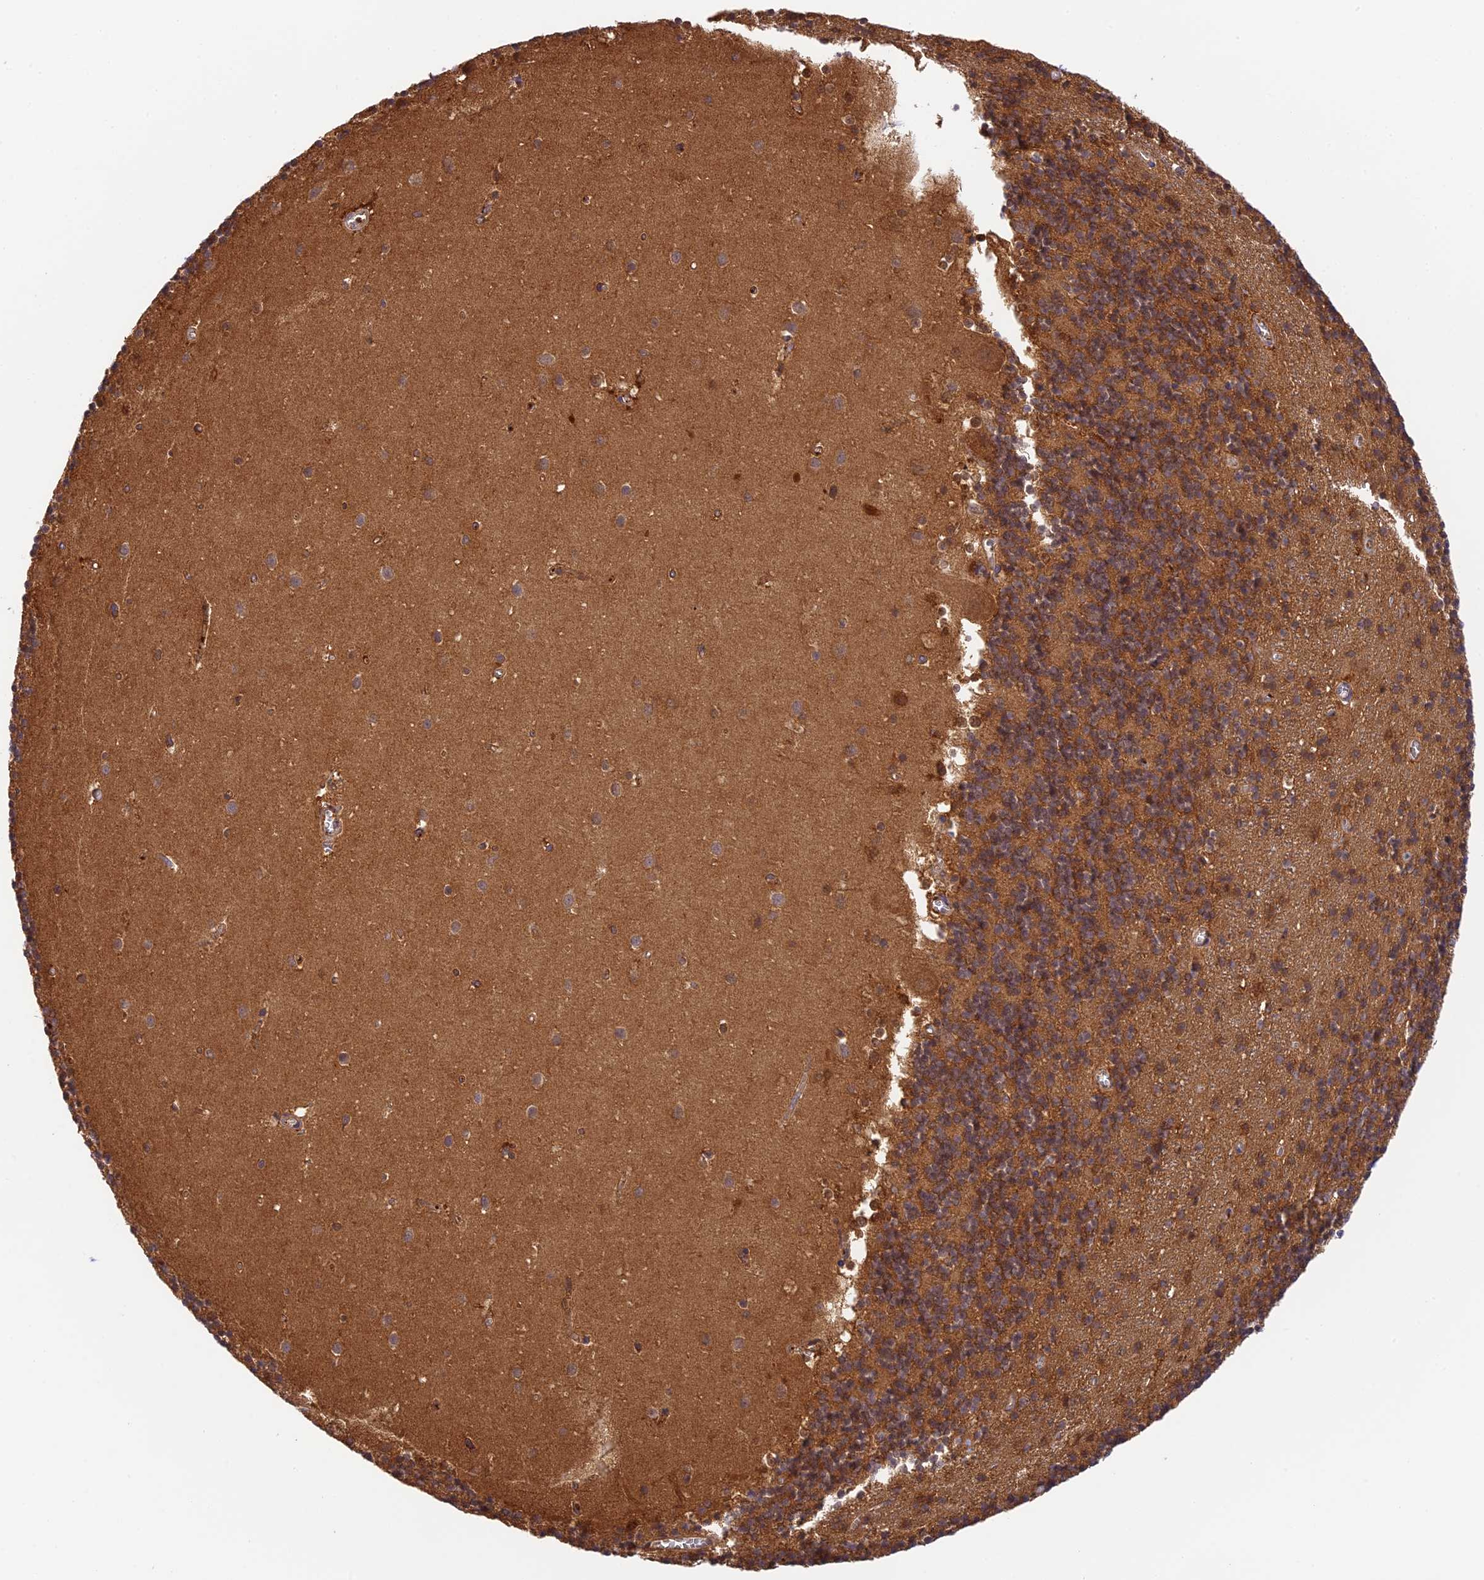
{"staining": {"intensity": "moderate", "quantity": ">75%", "location": "cytoplasmic/membranous"}, "tissue": "cerebellum", "cell_type": "Cells in granular layer", "image_type": "normal", "snomed": [{"axis": "morphology", "description": "Normal tissue, NOS"}, {"axis": "topography", "description": "Cerebellum"}], "caption": "Moderate cytoplasmic/membranous staining is appreciated in approximately >75% of cells in granular layer in normal cerebellum.", "gene": "HDHD2", "patient": {"sex": "male", "age": 54}}